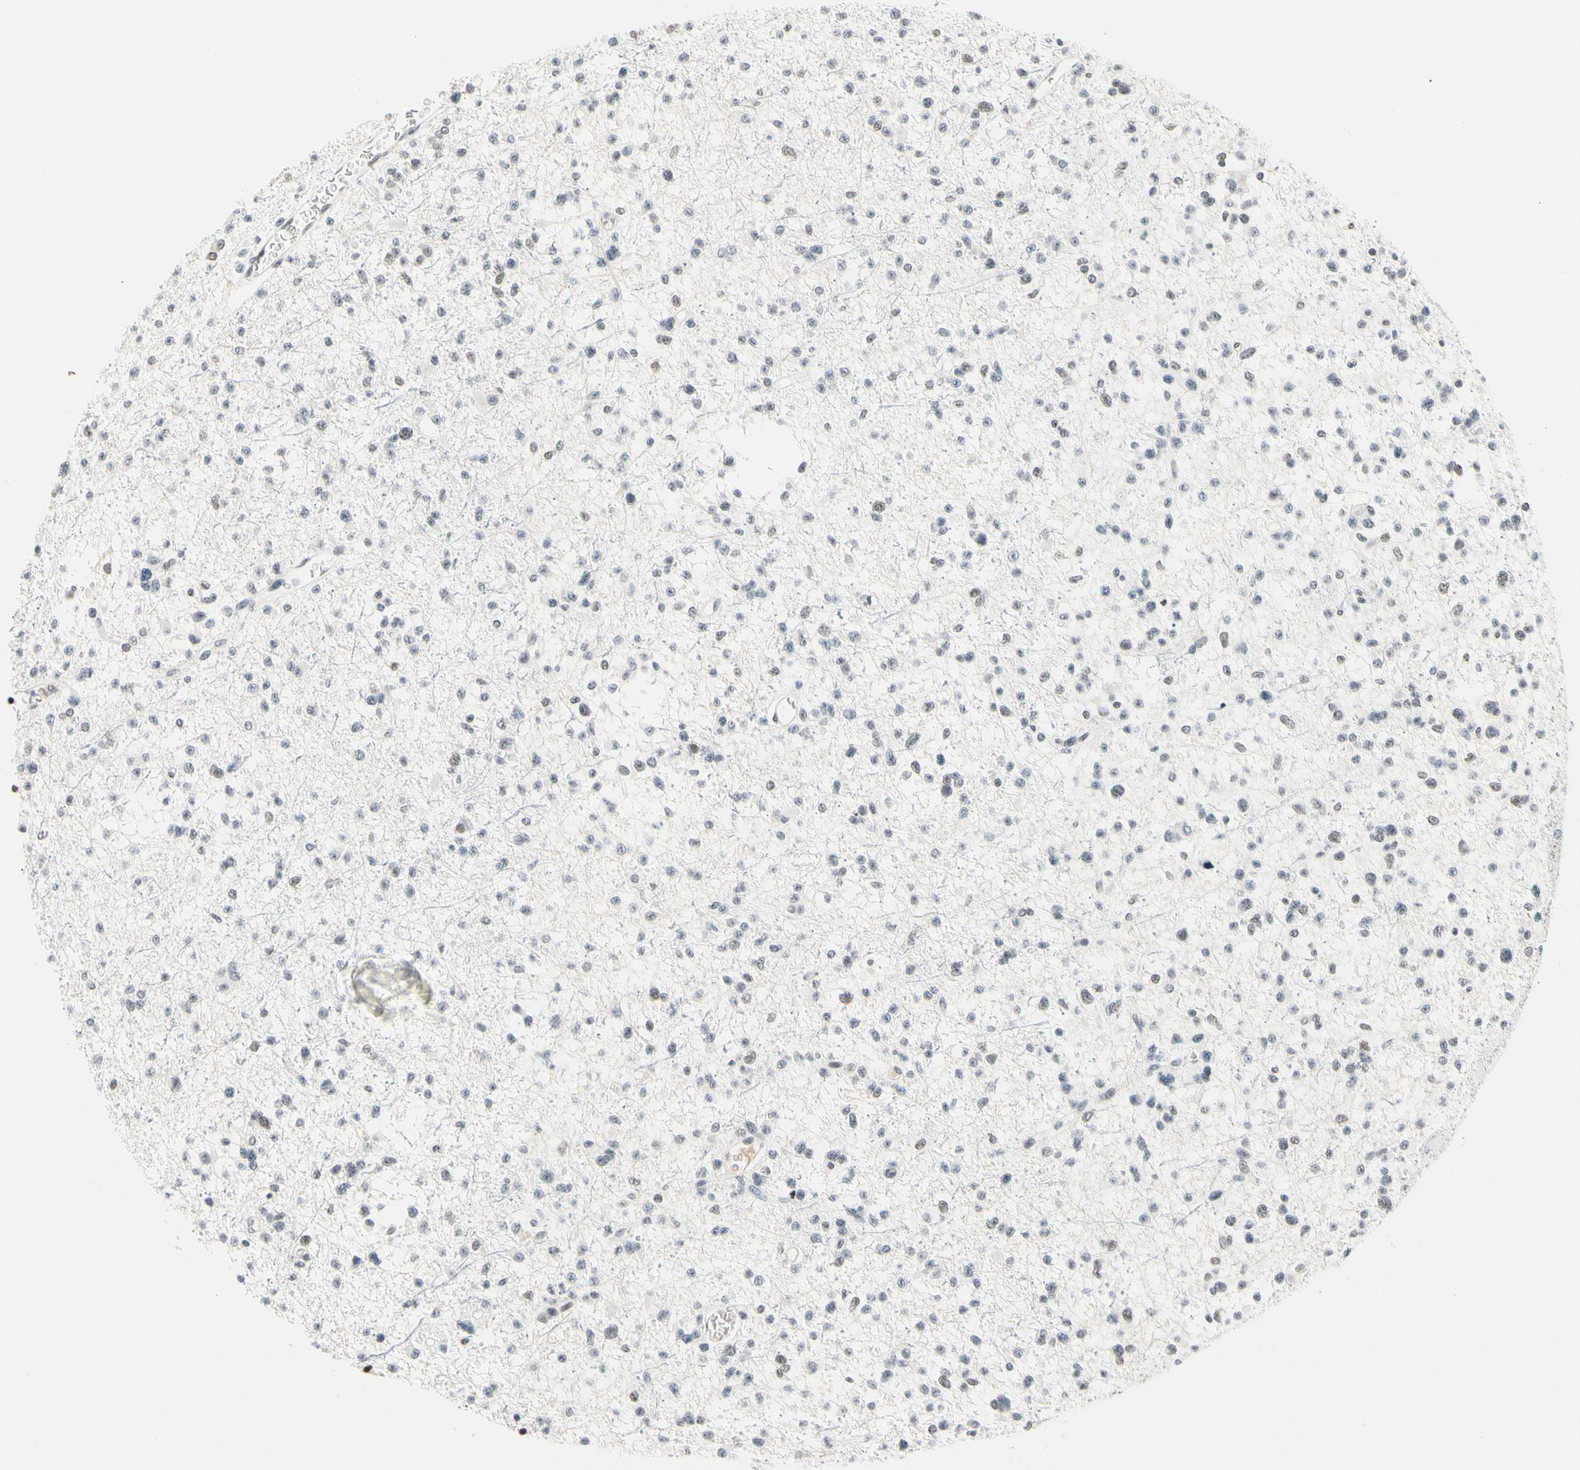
{"staining": {"intensity": "negative", "quantity": "none", "location": "none"}, "tissue": "glioma", "cell_type": "Tumor cells", "image_type": "cancer", "snomed": [{"axis": "morphology", "description": "Glioma, malignant, Low grade"}, {"axis": "topography", "description": "Brain"}], "caption": "IHC micrograph of neoplastic tissue: human low-grade glioma (malignant) stained with DAB exhibits no significant protein staining in tumor cells.", "gene": "ZSCAN16", "patient": {"sex": "female", "age": 22}}